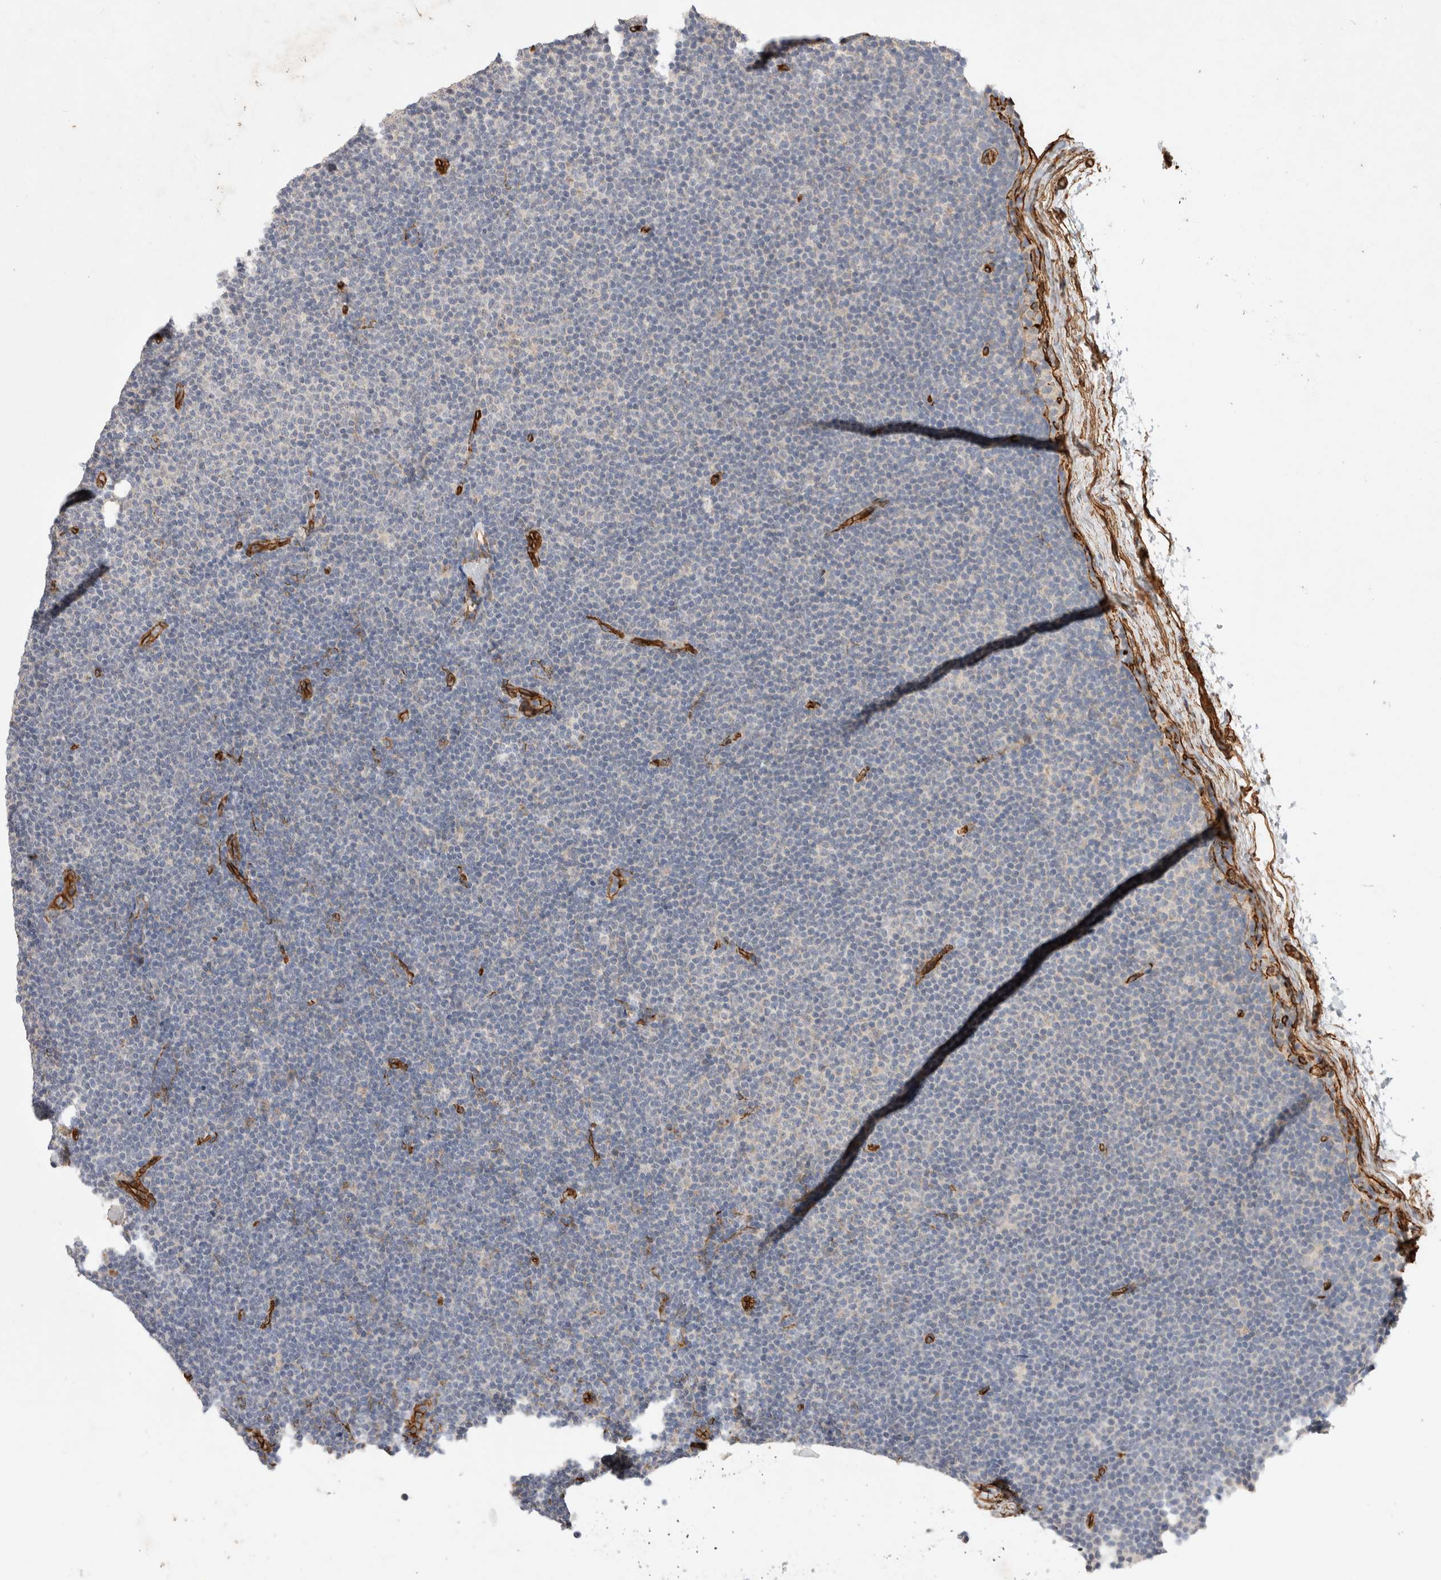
{"staining": {"intensity": "negative", "quantity": "none", "location": "none"}, "tissue": "lymphoma", "cell_type": "Tumor cells", "image_type": "cancer", "snomed": [{"axis": "morphology", "description": "Malignant lymphoma, non-Hodgkin's type, Low grade"}, {"axis": "topography", "description": "Lymph node"}], "caption": "This is a image of IHC staining of lymphoma, which shows no positivity in tumor cells.", "gene": "JMJD4", "patient": {"sex": "female", "age": 53}}